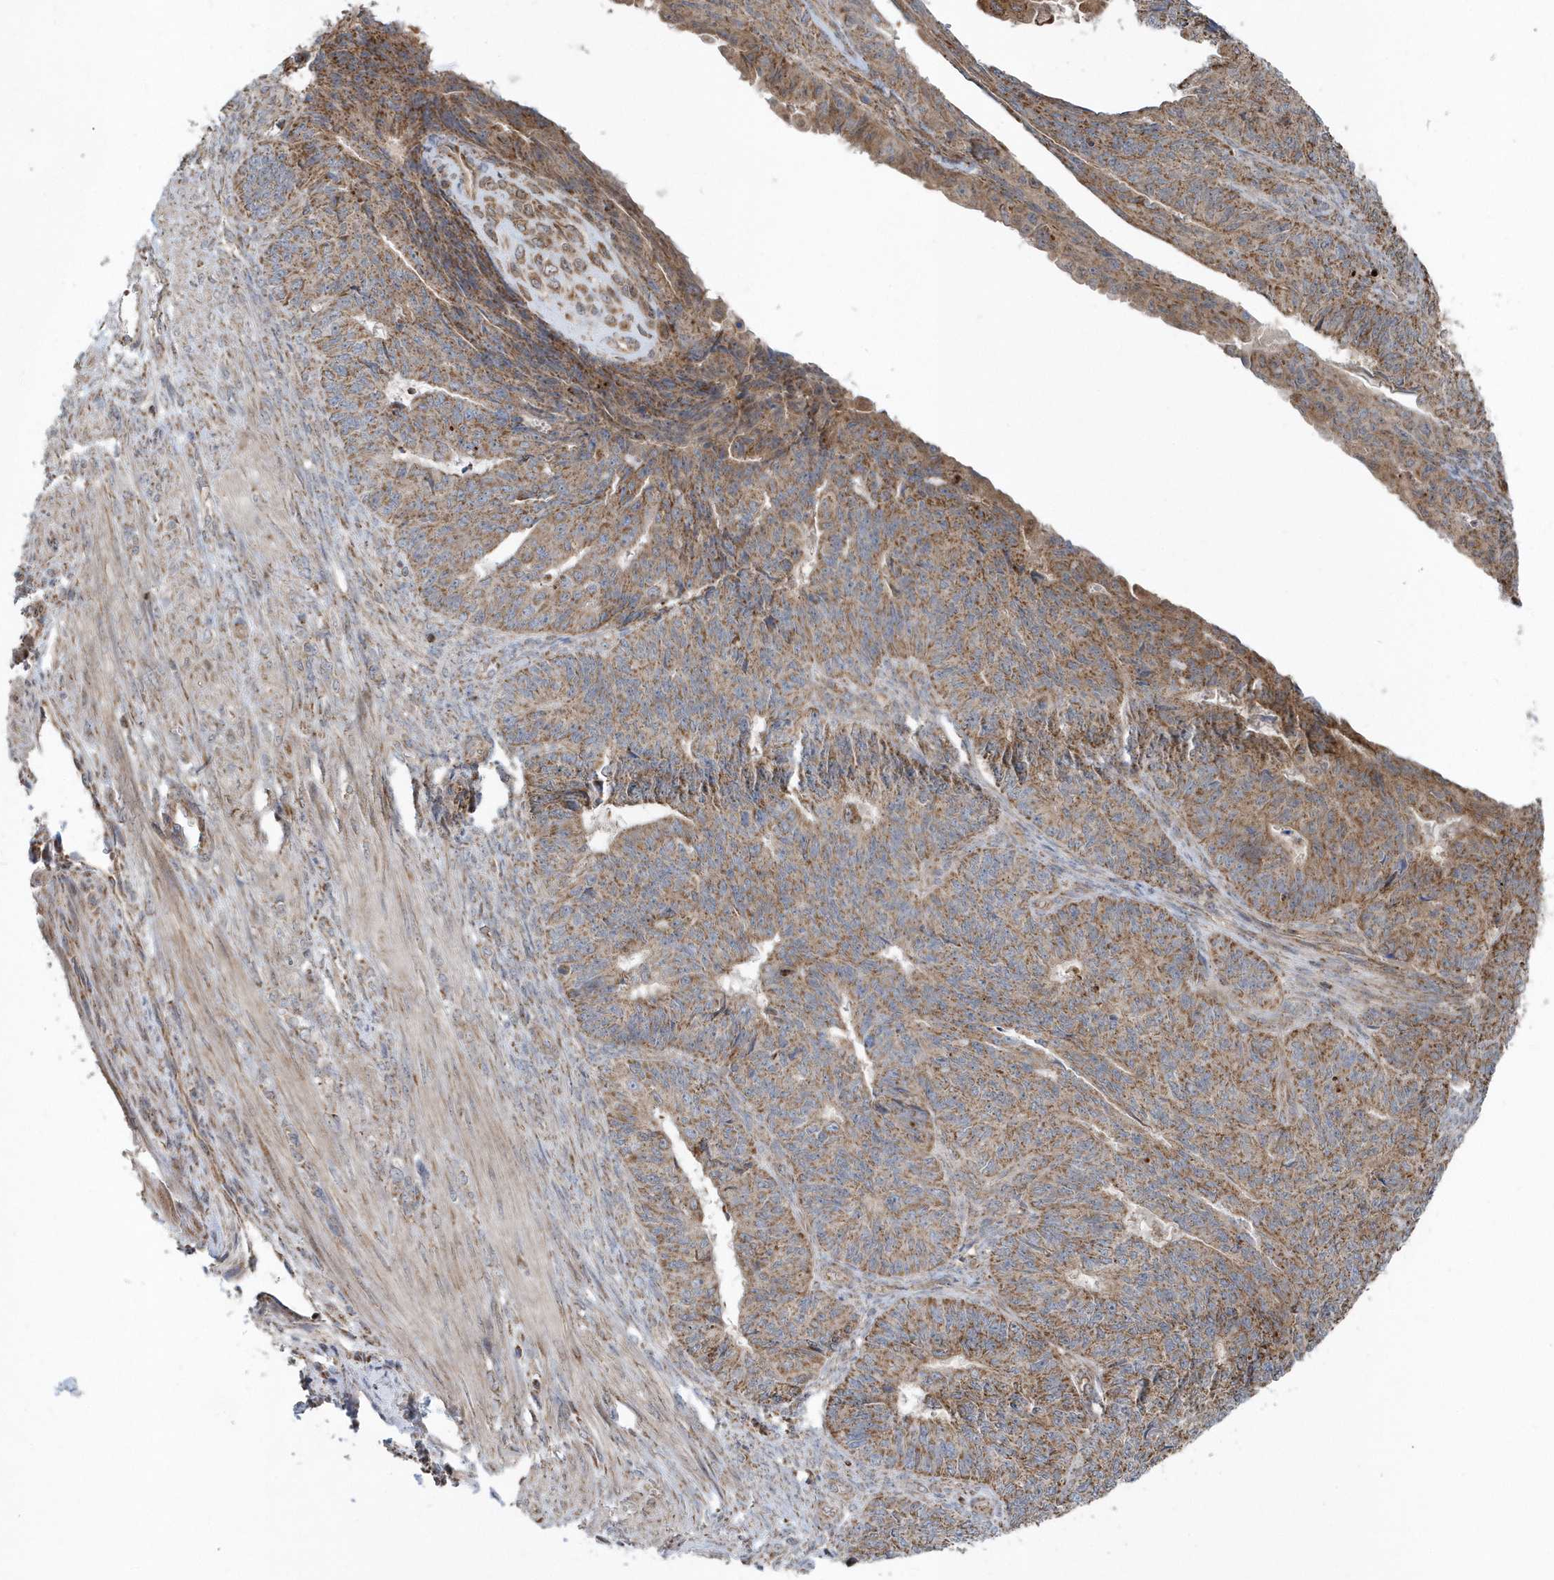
{"staining": {"intensity": "moderate", "quantity": ">75%", "location": "cytoplasmic/membranous"}, "tissue": "endometrial cancer", "cell_type": "Tumor cells", "image_type": "cancer", "snomed": [{"axis": "morphology", "description": "Adenocarcinoma, NOS"}, {"axis": "topography", "description": "Endometrium"}], "caption": "Tumor cells display moderate cytoplasmic/membranous staining in approximately >75% of cells in adenocarcinoma (endometrial).", "gene": "PPP1R7", "patient": {"sex": "female", "age": 32}}